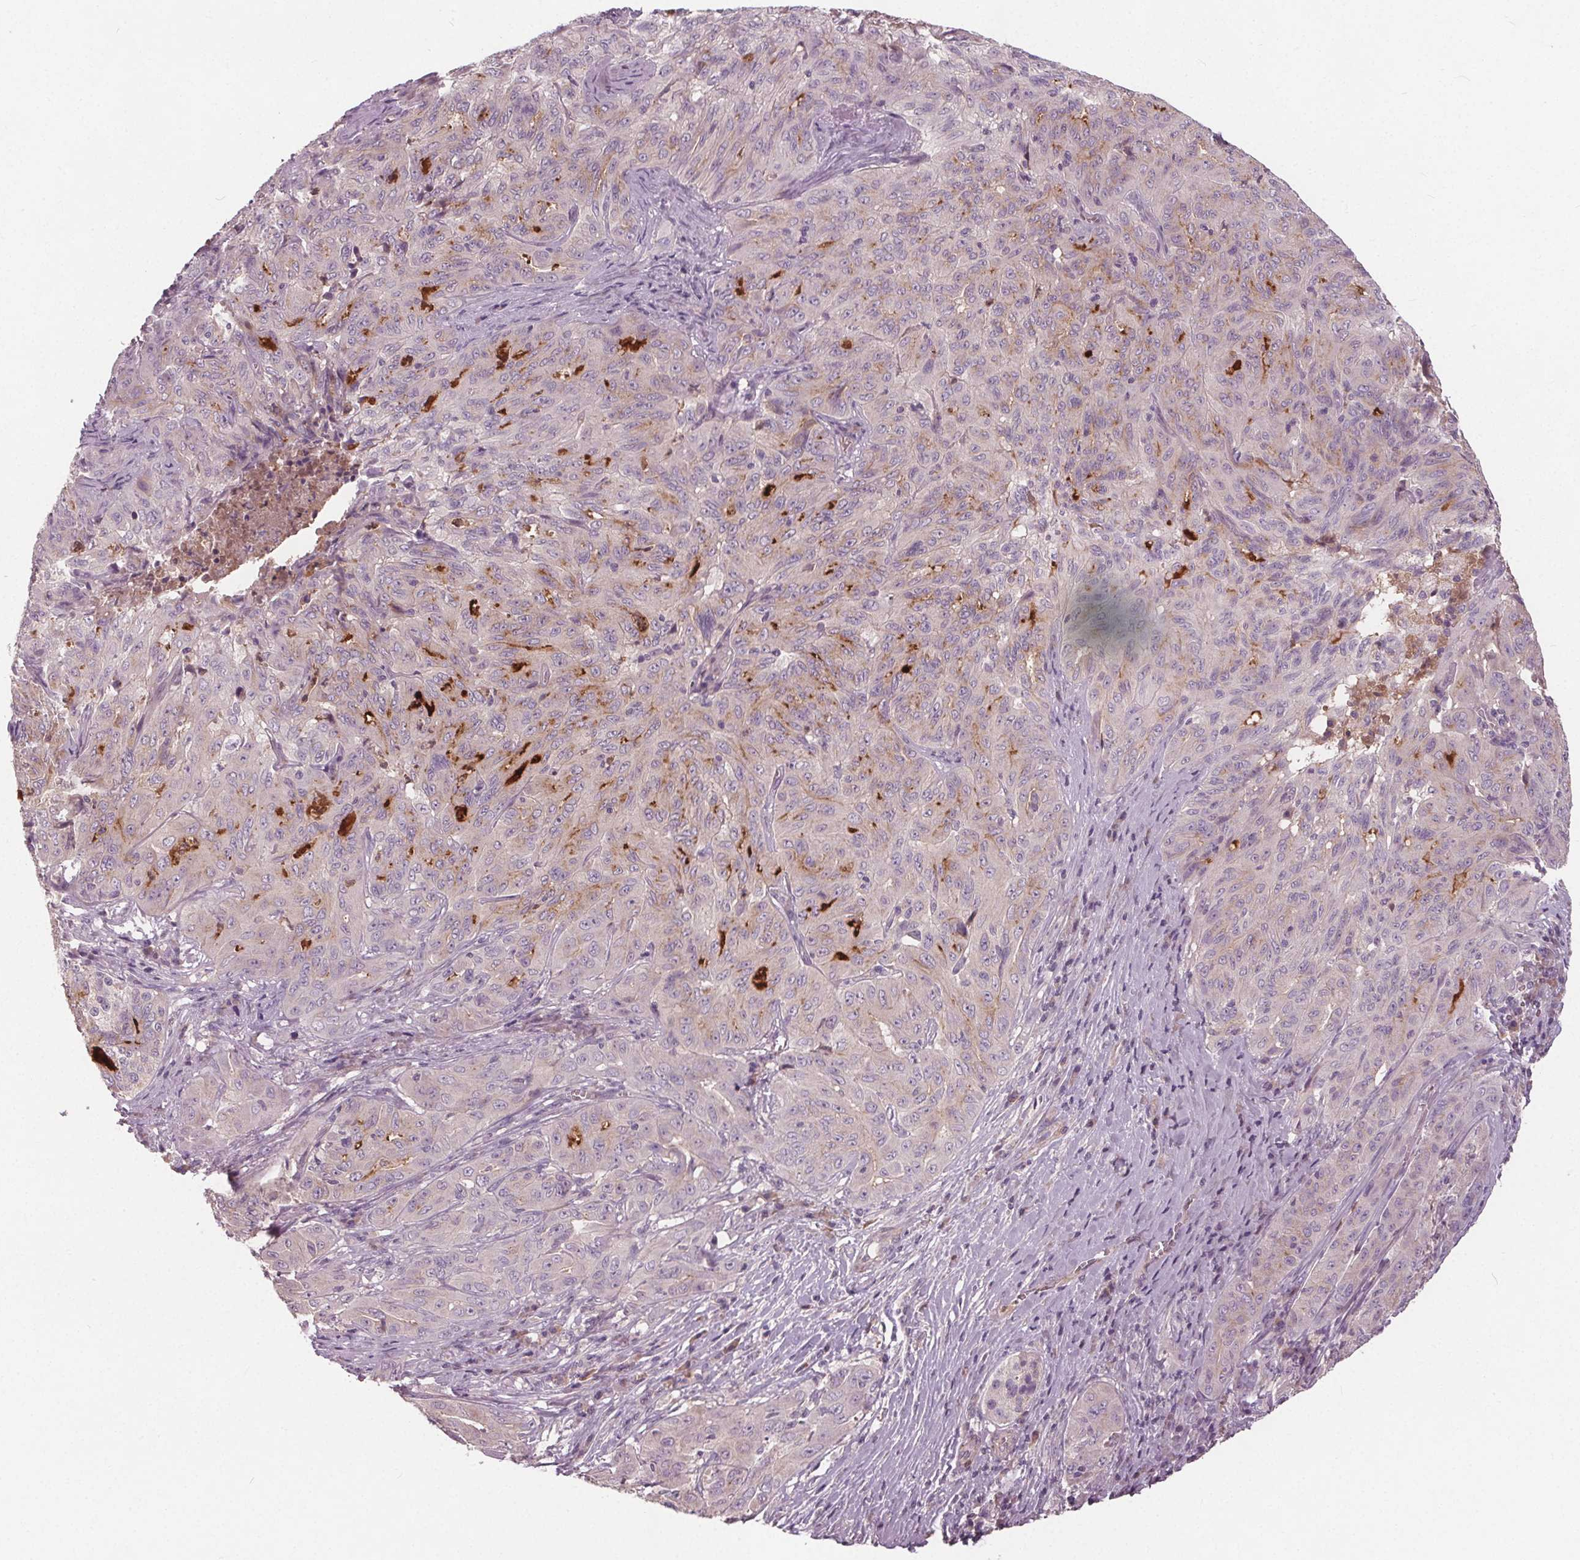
{"staining": {"intensity": "negative", "quantity": "none", "location": "none"}, "tissue": "pancreatic cancer", "cell_type": "Tumor cells", "image_type": "cancer", "snomed": [{"axis": "morphology", "description": "Adenocarcinoma, NOS"}, {"axis": "topography", "description": "Pancreas"}], "caption": "Pancreatic cancer (adenocarcinoma) was stained to show a protein in brown. There is no significant staining in tumor cells.", "gene": "PDGFD", "patient": {"sex": "male", "age": 63}}